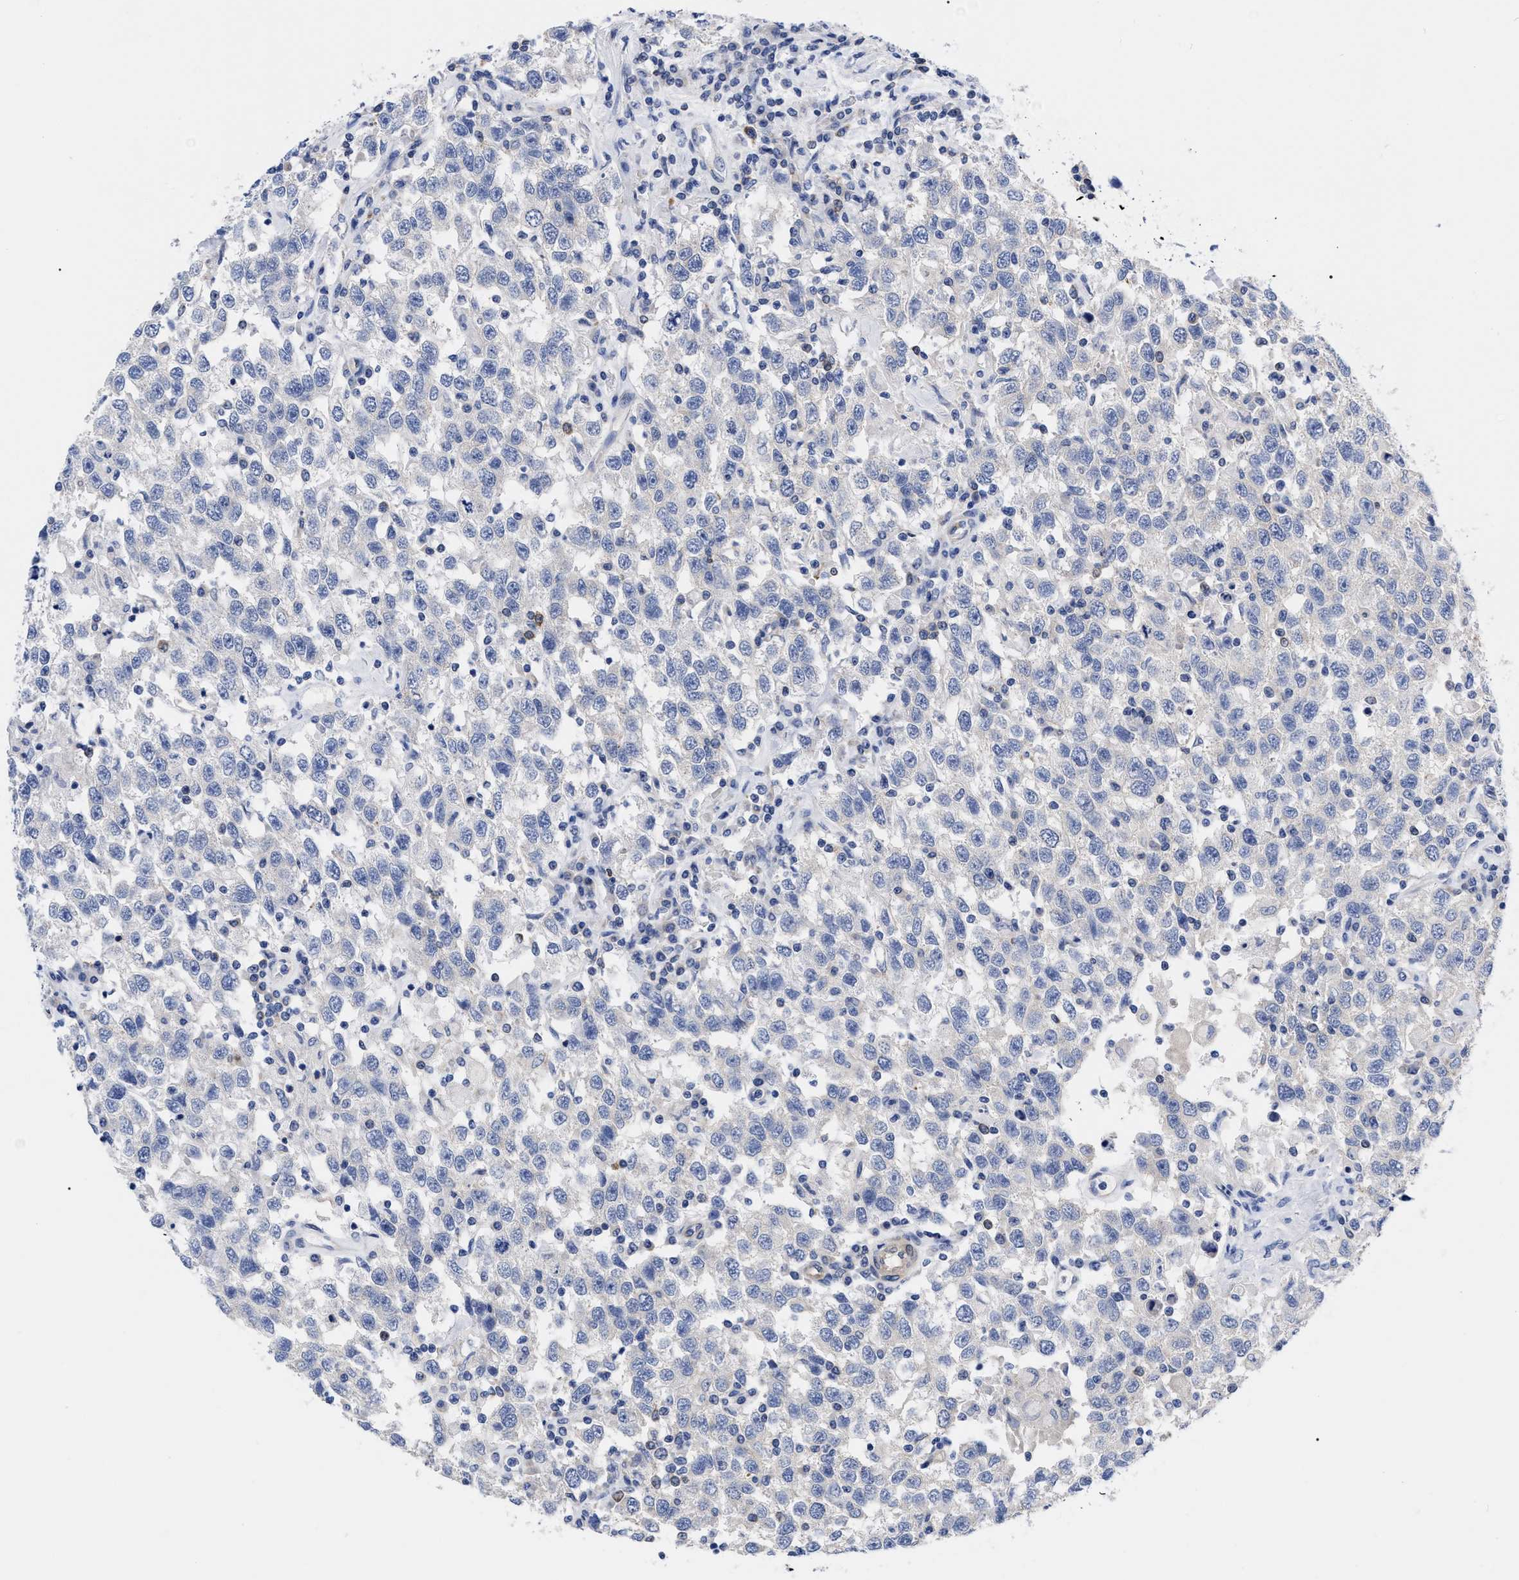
{"staining": {"intensity": "negative", "quantity": "none", "location": "none"}, "tissue": "testis cancer", "cell_type": "Tumor cells", "image_type": "cancer", "snomed": [{"axis": "morphology", "description": "Seminoma, NOS"}, {"axis": "topography", "description": "Testis"}], "caption": "Testis cancer (seminoma) stained for a protein using IHC shows no staining tumor cells.", "gene": "IRAG2", "patient": {"sex": "male", "age": 41}}